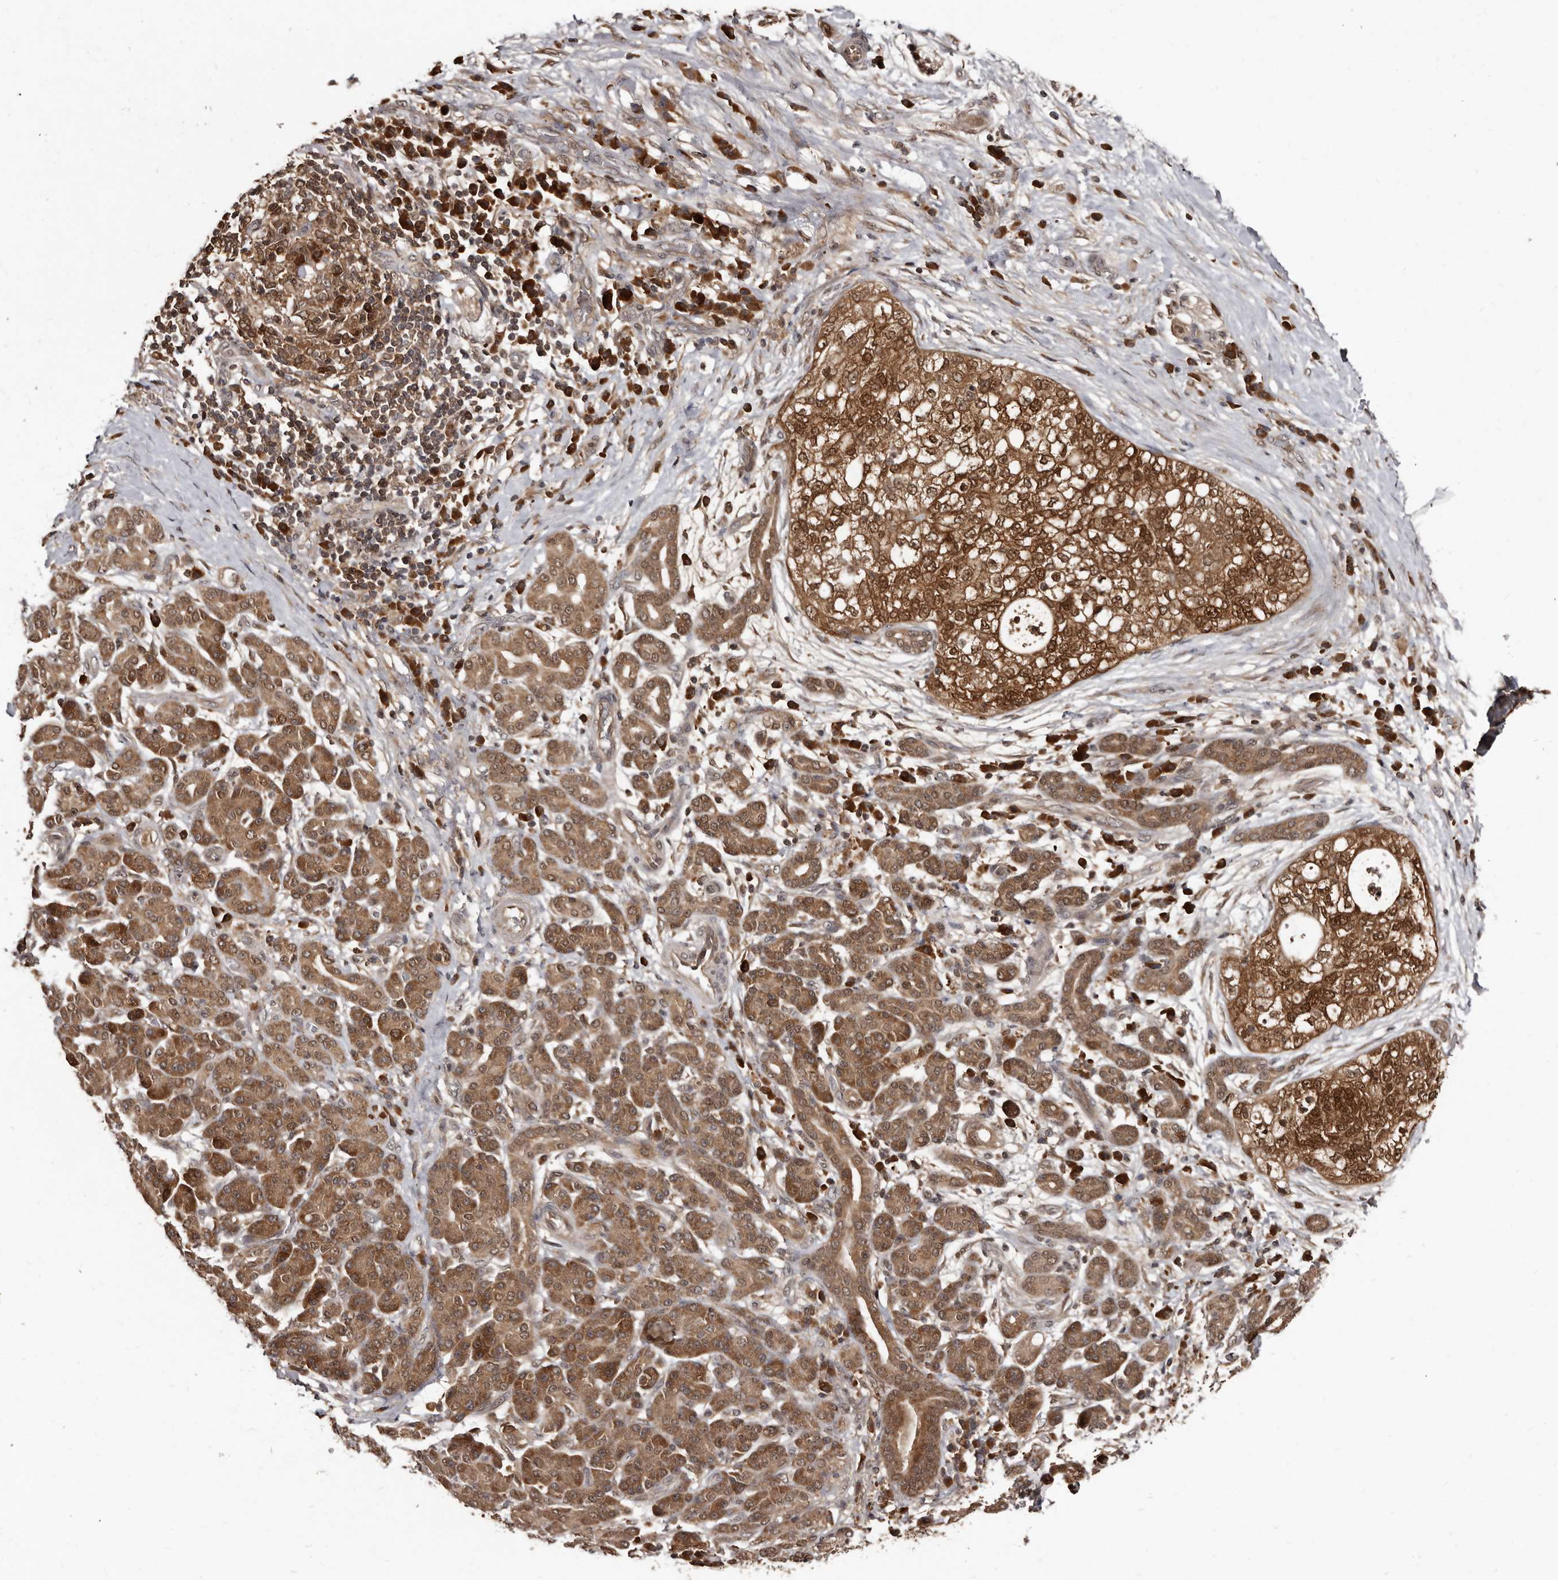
{"staining": {"intensity": "moderate", "quantity": ">75%", "location": "cytoplasmic/membranous,nuclear"}, "tissue": "pancreatic cancer", "cell_type": "Tumor cells", "image_type": "cancer", "snomed": [{"axis": "morphology", "description": "Adenocarcinoma, NOS"}, {"axis": "topography", "description": "Pancreas"}], "caption": "Moderate cytoplasmic/membranous and nuclear protein staining is present in about >75% of tumor cells in pancreatic adenocarcinoma. The staining was performed using DAB (3,3'-diaminobenzidine) to visualize the protein expression in brown, while the nuclei were stained in blue with hematoxylin (Magnification: 20x).", "gene": "PMVK", "patient": {"sex": "male", "age": 72}}